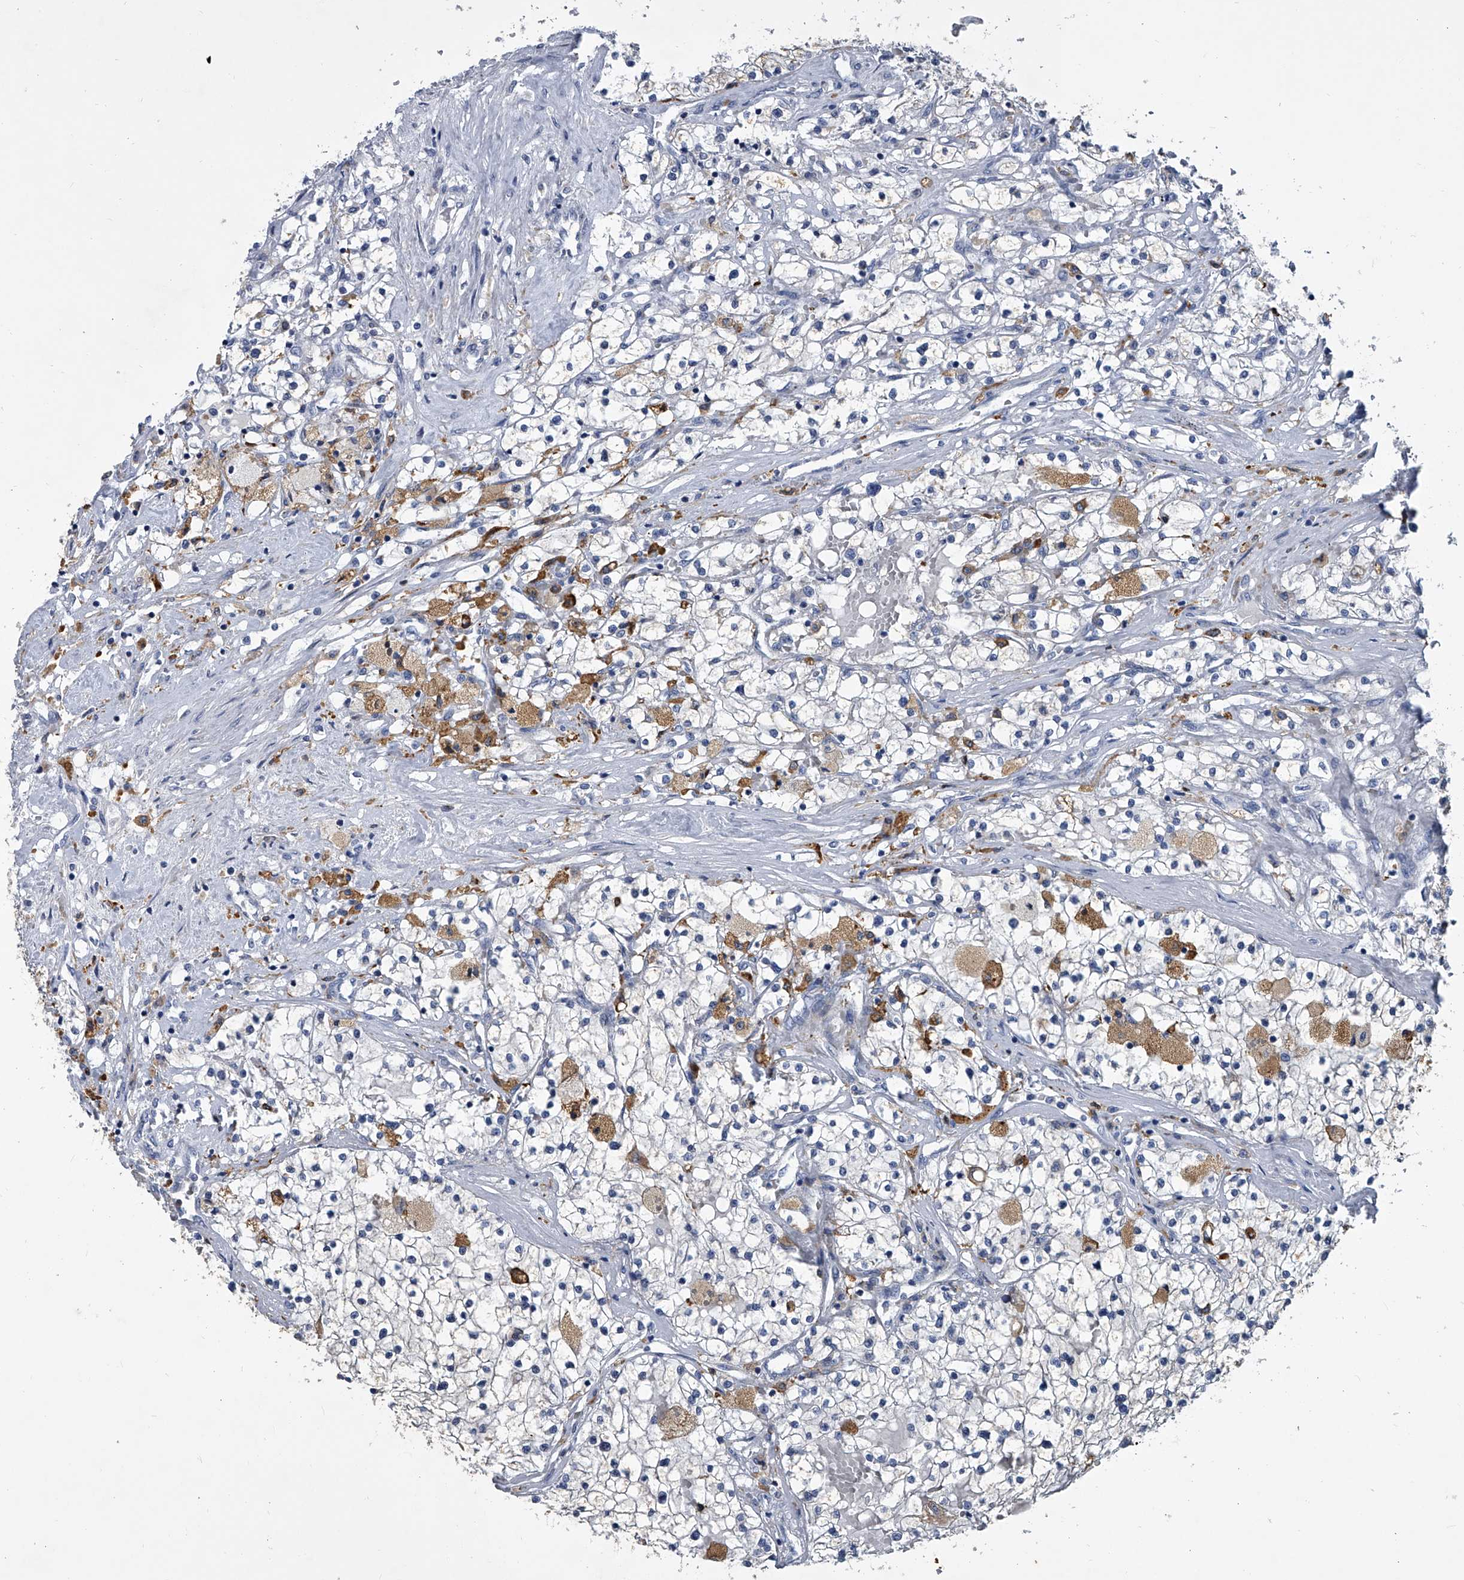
{"staining": {"intensity": "negative", "quantity": "none", "location": "none"}, "tissue": "renal cancer", "cell_type": "Tumor cells", "image_type": "cancer", "snomed": [{"axis": "morphology", "description": "Normal tissue, NOS"}, {"axis": "morphology", "description": "Adenocarcinoma, NOS"}, {"axis": "topography", "description": "Kidney"}], "caption": "This is an immunohistochemistry (IHC) histopathology image of human renal cancer. There is no positivity in tumor cells.", "gene": "SPP1", "patient": {"sex": "male", "age": 68}}